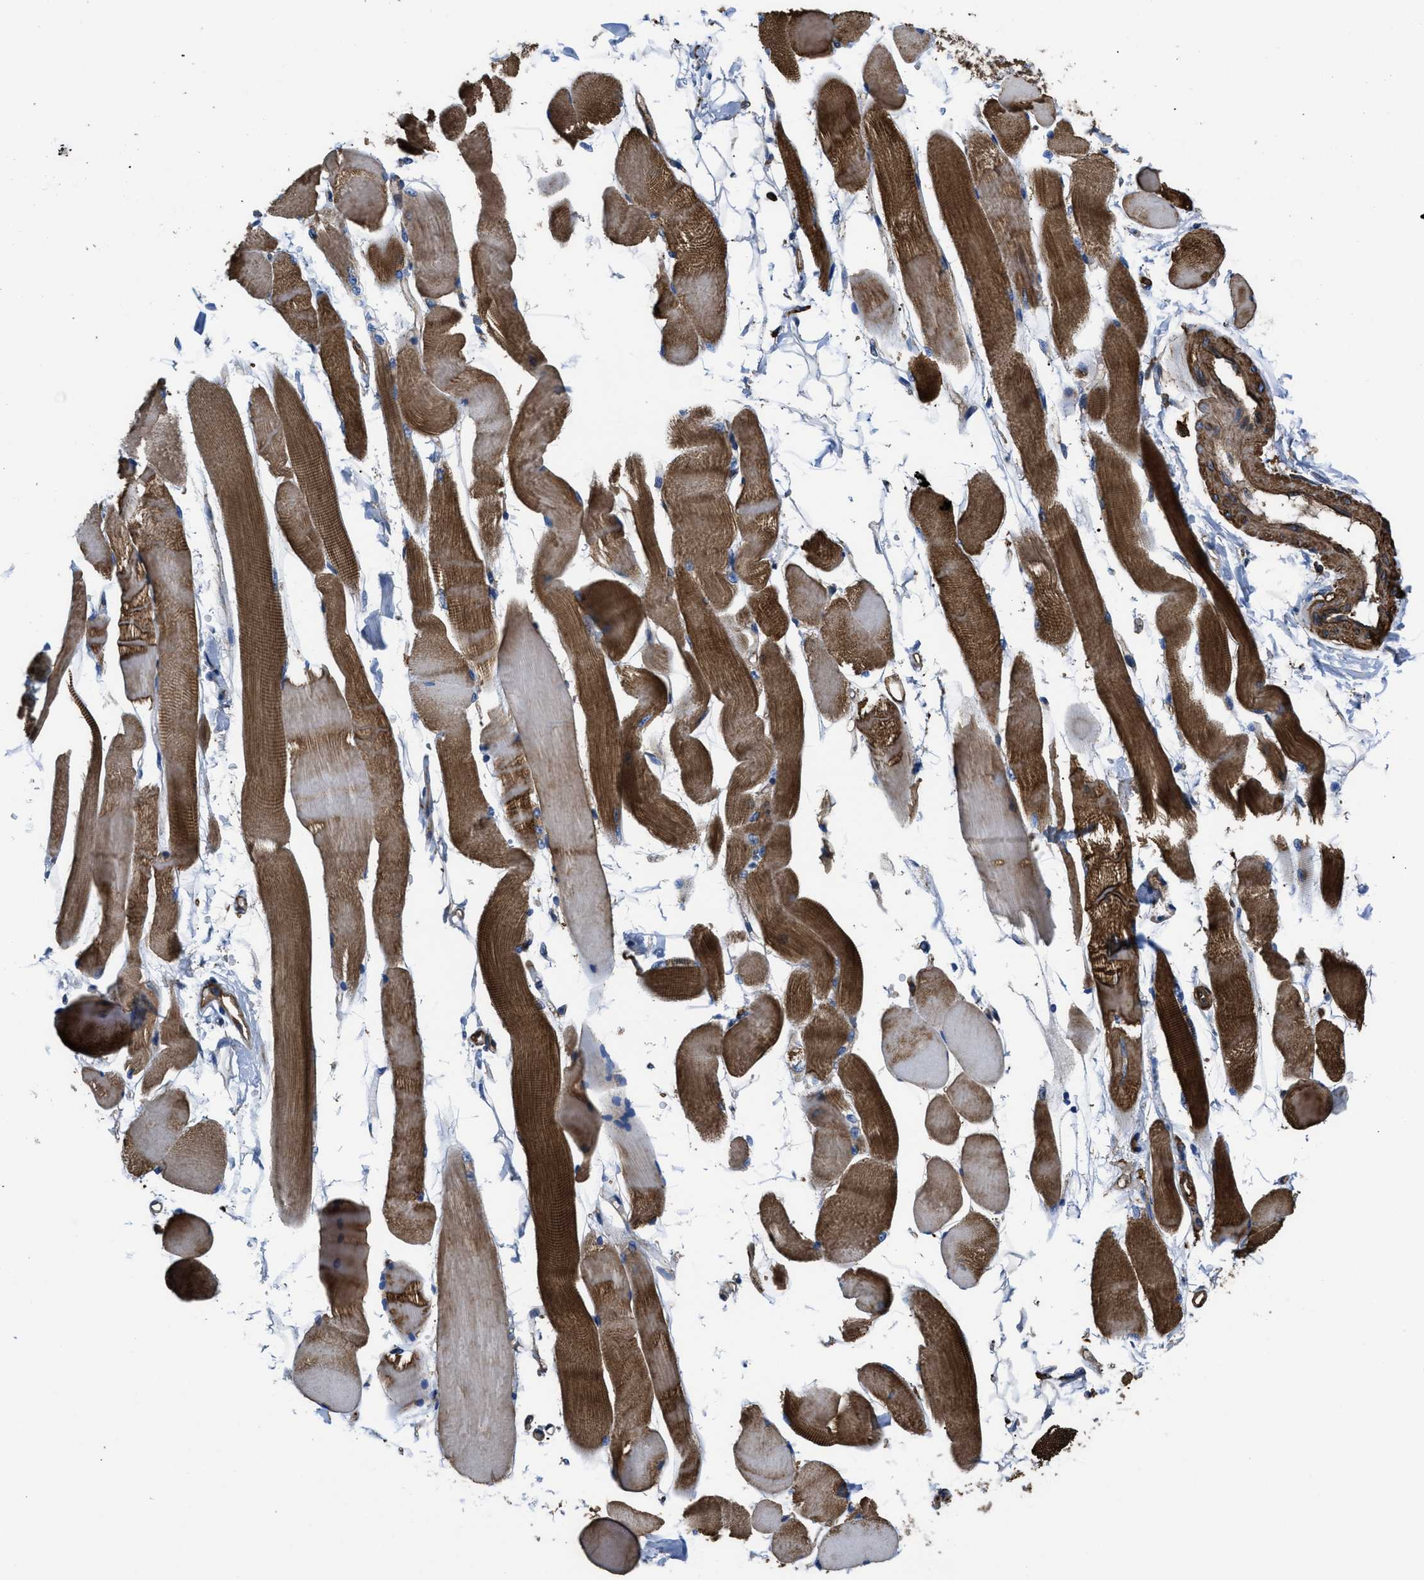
{"staining": {"intensity": "moderate", "quantity": ">75%", "location": "cytoplasmic/membranous"}, "tissue": "skeletal muscle", "cell_type": "Myocytes", "image_type": "normal", "snomed": [{"axis": "morphology", "description": "Normal tissue, NOS"}, {"axis": "topography", "description": "Skeletal muscle"}, {"axis": "topography", "description": "Peripheral nerve tissue"}], "caption": "Unremarkable skeletal muscle was stained to show a protein in brown. There is medium levels of moderate cytoplasmic/membranous positivity in about >75% of myocytes. The staining is performed using DAB brown chromogen to label protein expression. The nuclei are counter-stained blue using hematoxylin.", "gene": "SCUBE2", "patient": {"sex": "female", "age": 84}}